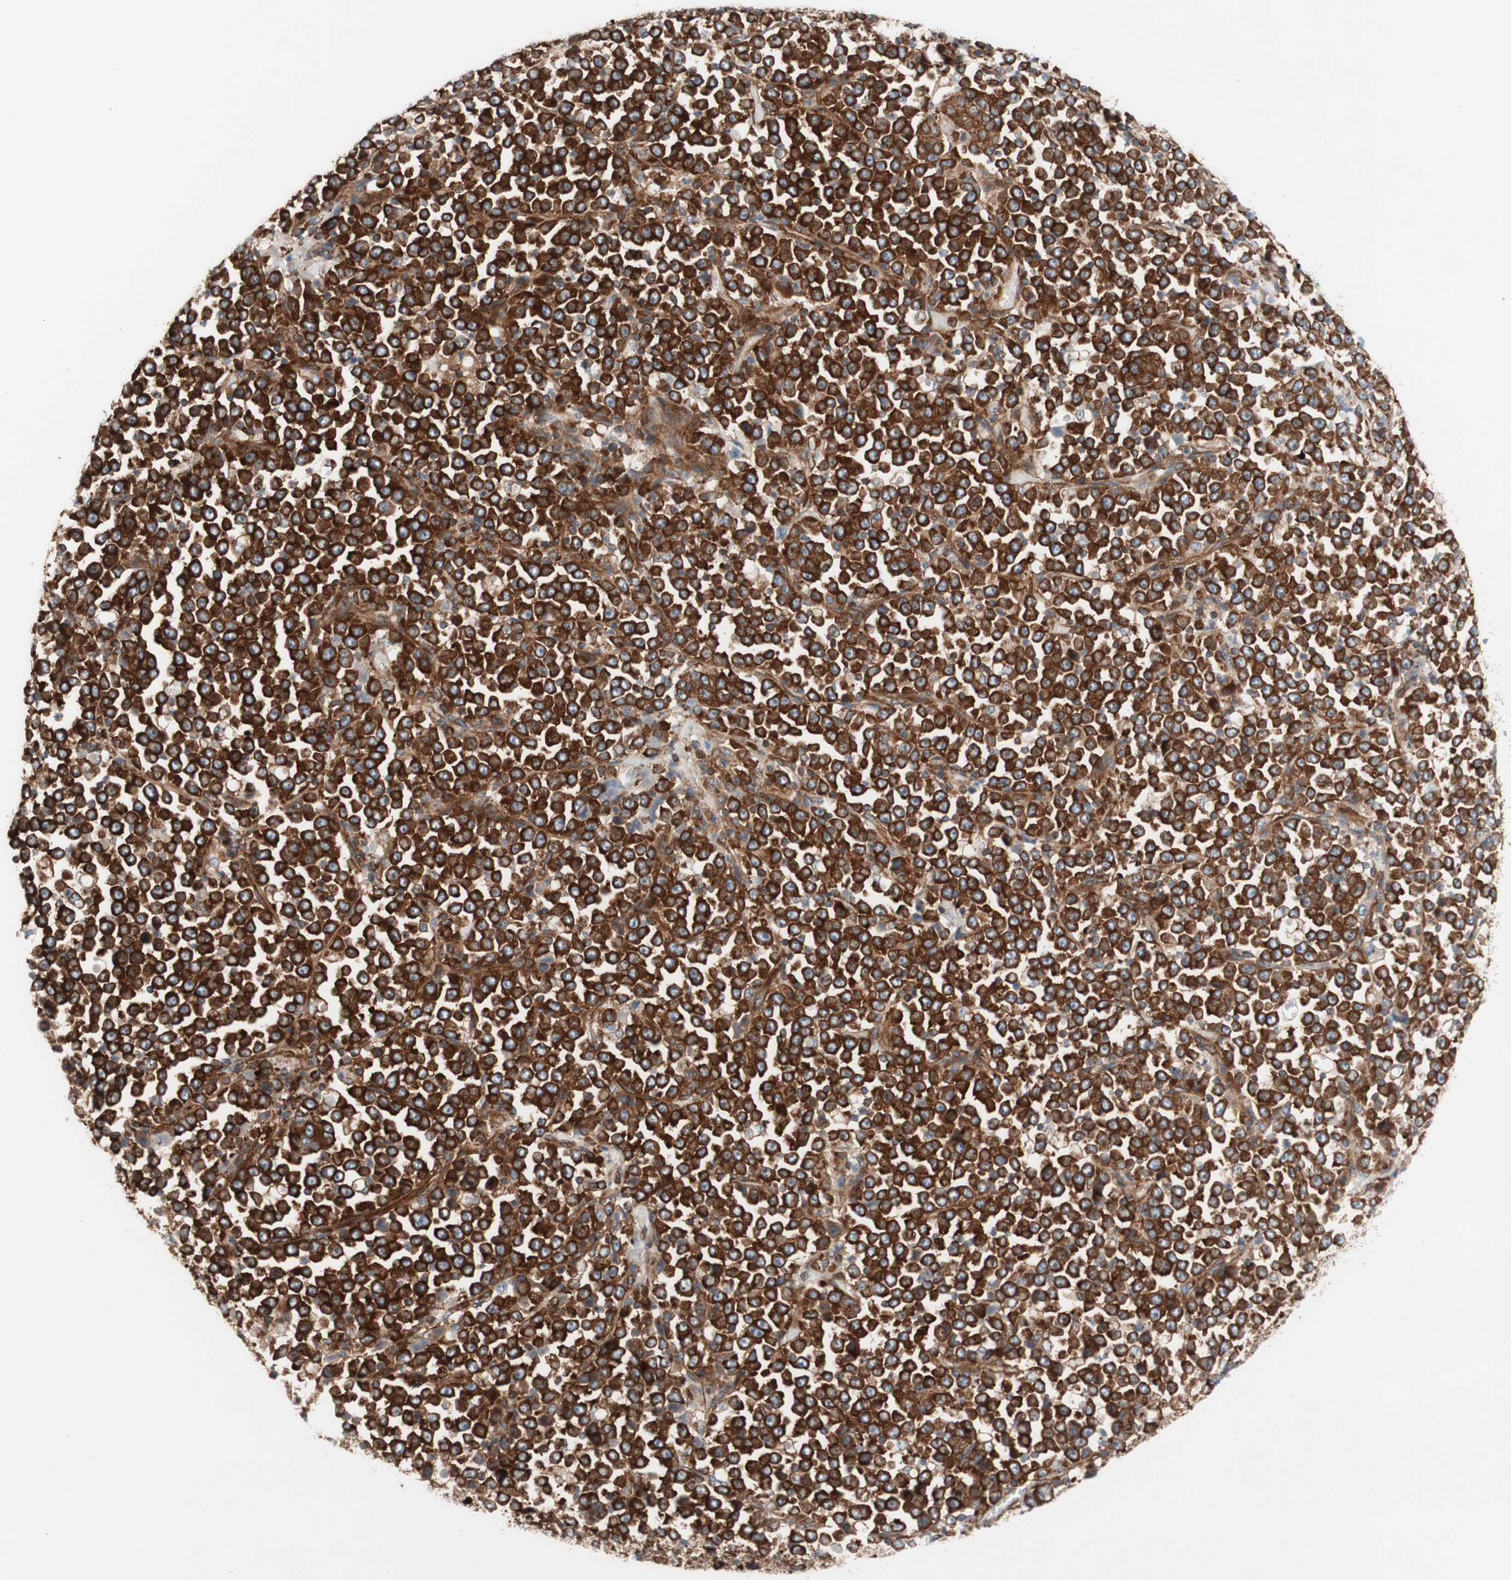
{"staining": {"intensity": "strong", "quantity": ">75%", "location": "cytoplasmic/membranous"}, "tissue": "stomach cancer", "cell_type": "Tumor cells", "image_type": "cancer", "snomed": [{"axis": "morphology", "description": "Normal tissue, NOS"}, {"axis": "morphology", "description": "Adenocarcinoma, NOS"}, {"axis": "topography", "description": "Stomach, upper"}, {"axis": "topography", "description": "Stomach"}], "caption": "About >75% of tumor cells in human adenocarcinoma (stomach) display strong cytoplasmic/membranous protein staining as visualized by brown immunohistochemical staining.", "gene": "CCN4", "patient": {"sex": "male", "age": 59}}